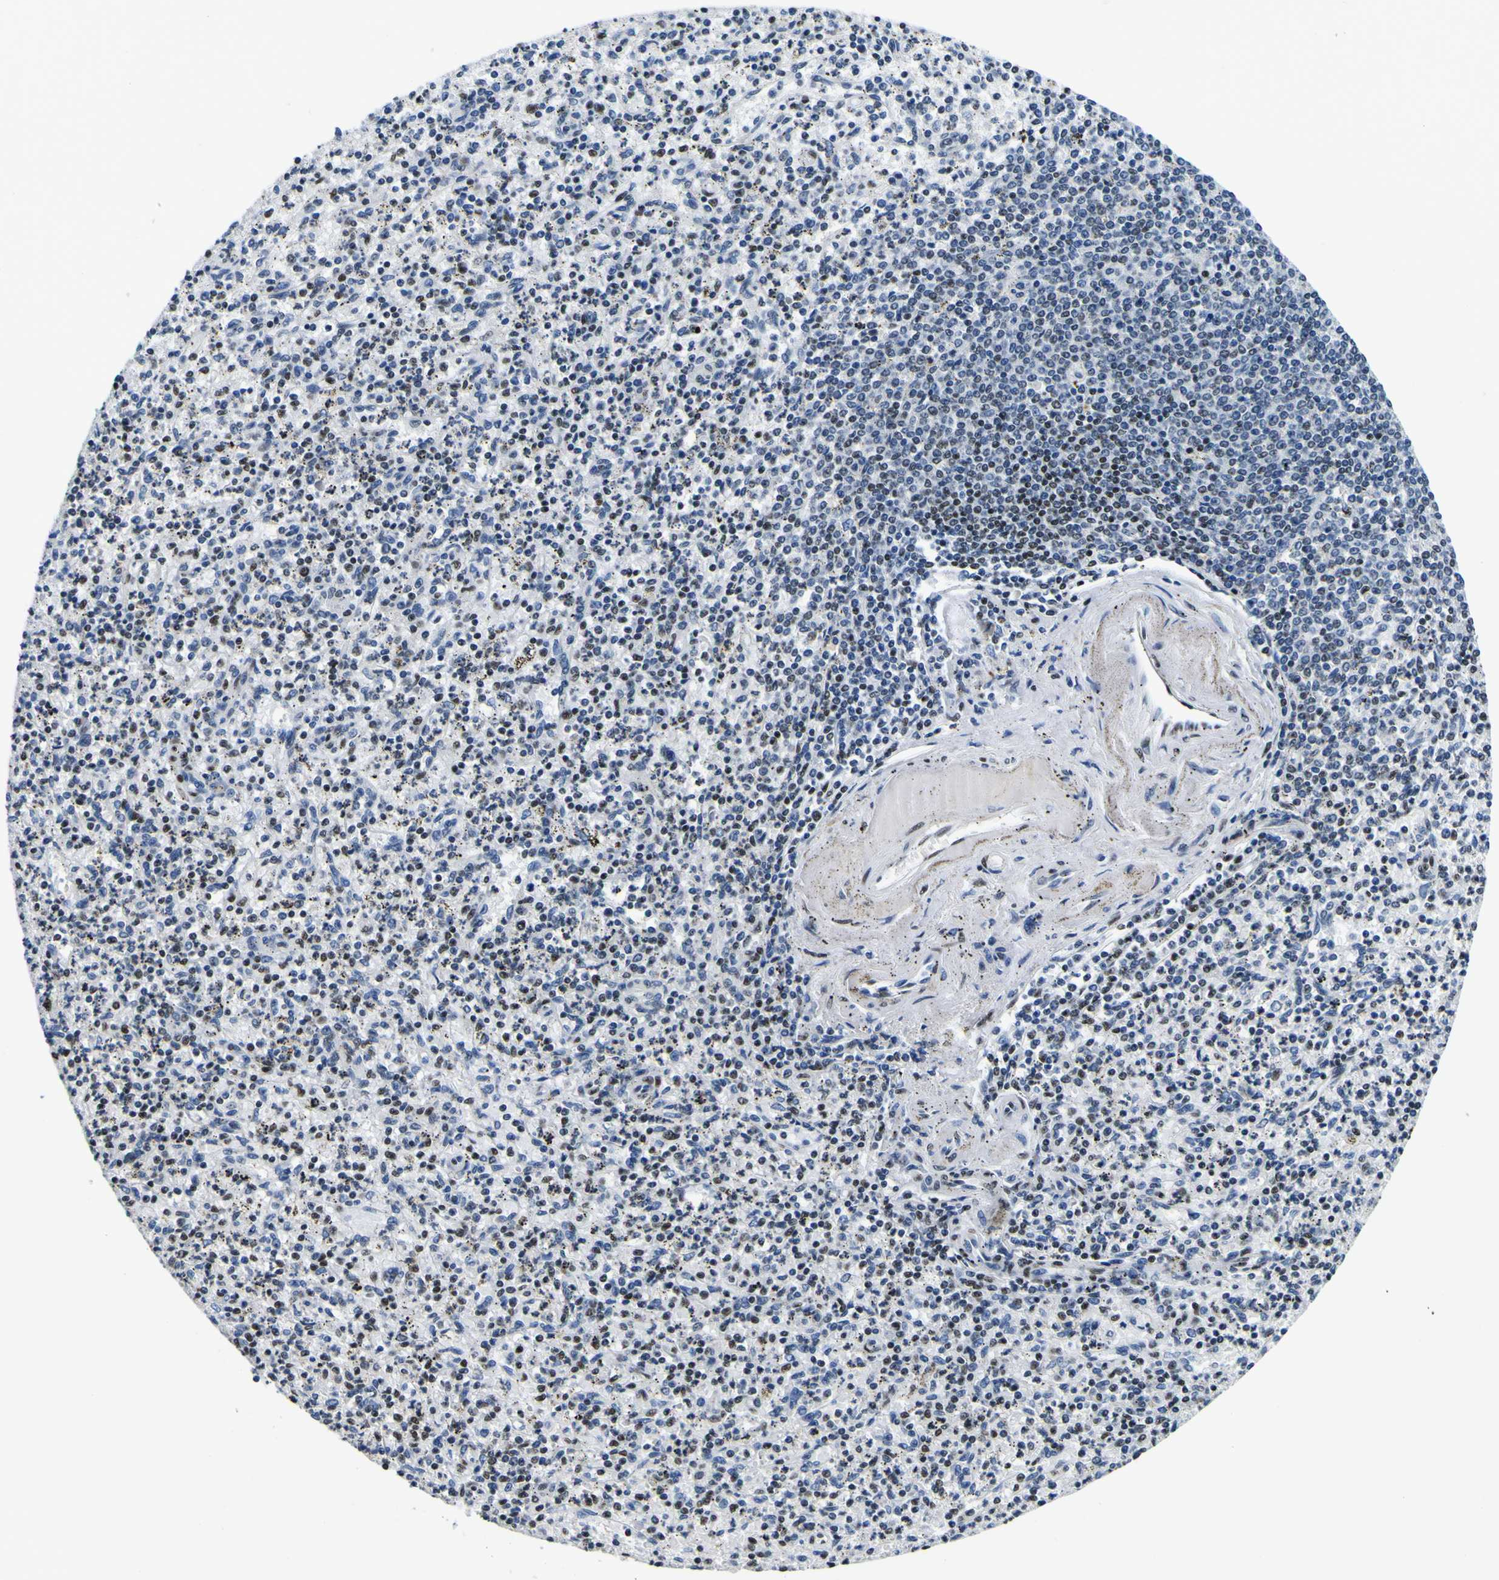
{"staining": {"intensity": "weak", "quantity": "25%-75%", "location": "nuclear"}, "tissue": "spleen", "cell_type": "Cells in red pulp", "image_type": "normal", "snomed": [{"axis": "morphology", "description": "Normal tissue, NOS"}, {"axis": "topography", "description": "Spleen"}], "caption": "This histopathology image demonstrates immunohistochemistry staining of unremarkable human spleen, with low weak nuclear staining in approximately 25%-75% of cells in red pulp.", "gene": "SP1", "patient": {"sex": "male", "age": 72}}